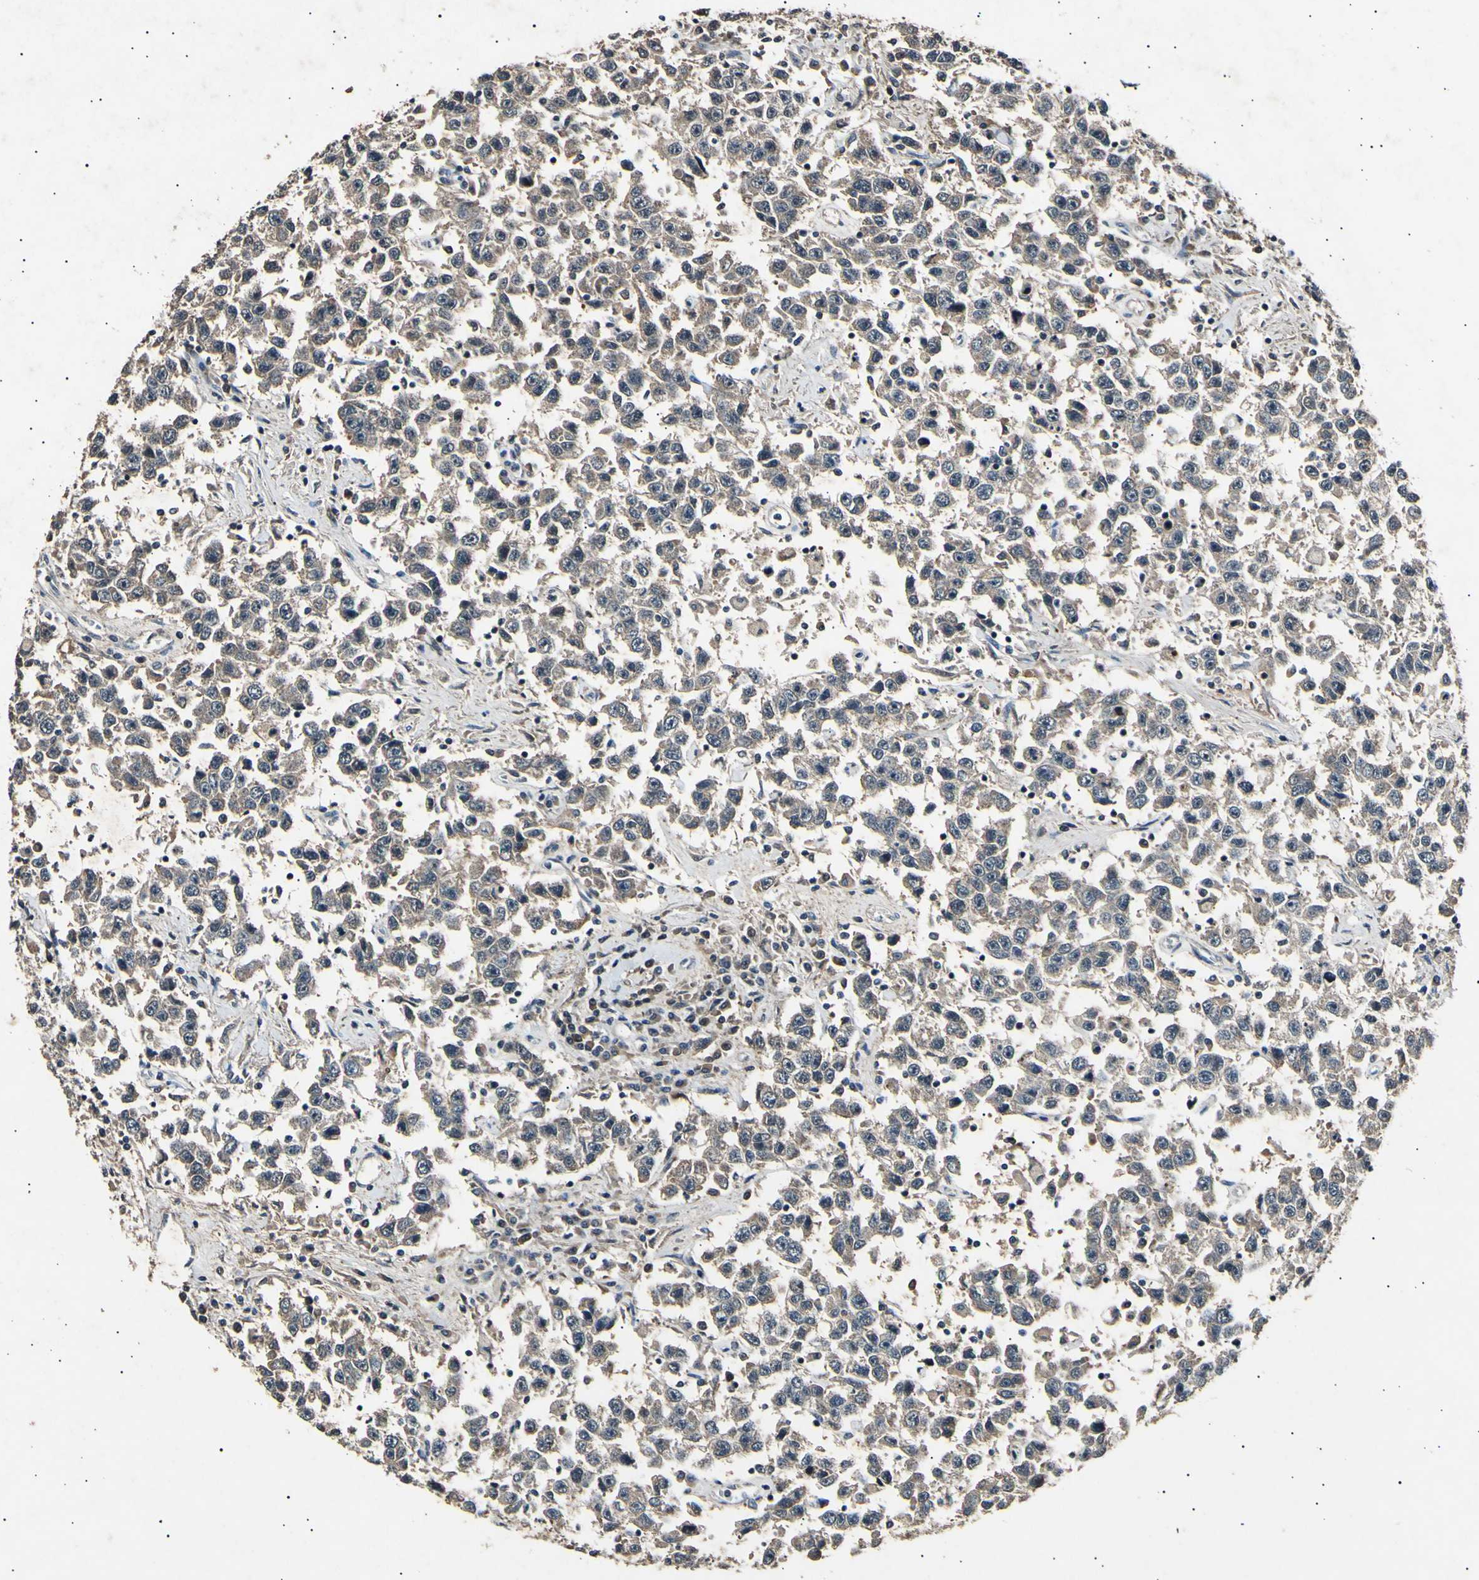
{"staining": {"intensity": "weak", "quantity": ">75%", "location": "cytoplasmic/membranous"}, "tissue": "testis cancer", "cell_type": "Tumor cells", "image_type": "cancer", "snomed": [{"axis": "morphology", "description": "Seminoma, NOS"}, {"axis": "topography", "description": "Testis"}], "caption": "A high-resolution histopathology image shows immunohistochemistry staining of seminoma (testis), which displays weak cytoplasmic/membranous expression in approximately >75% of tumor cells. (Brightfield microscopy of DAB IHC at high magnification).", "gene": "ADCY3", "patient": {"sex": "male", "age": 41}}